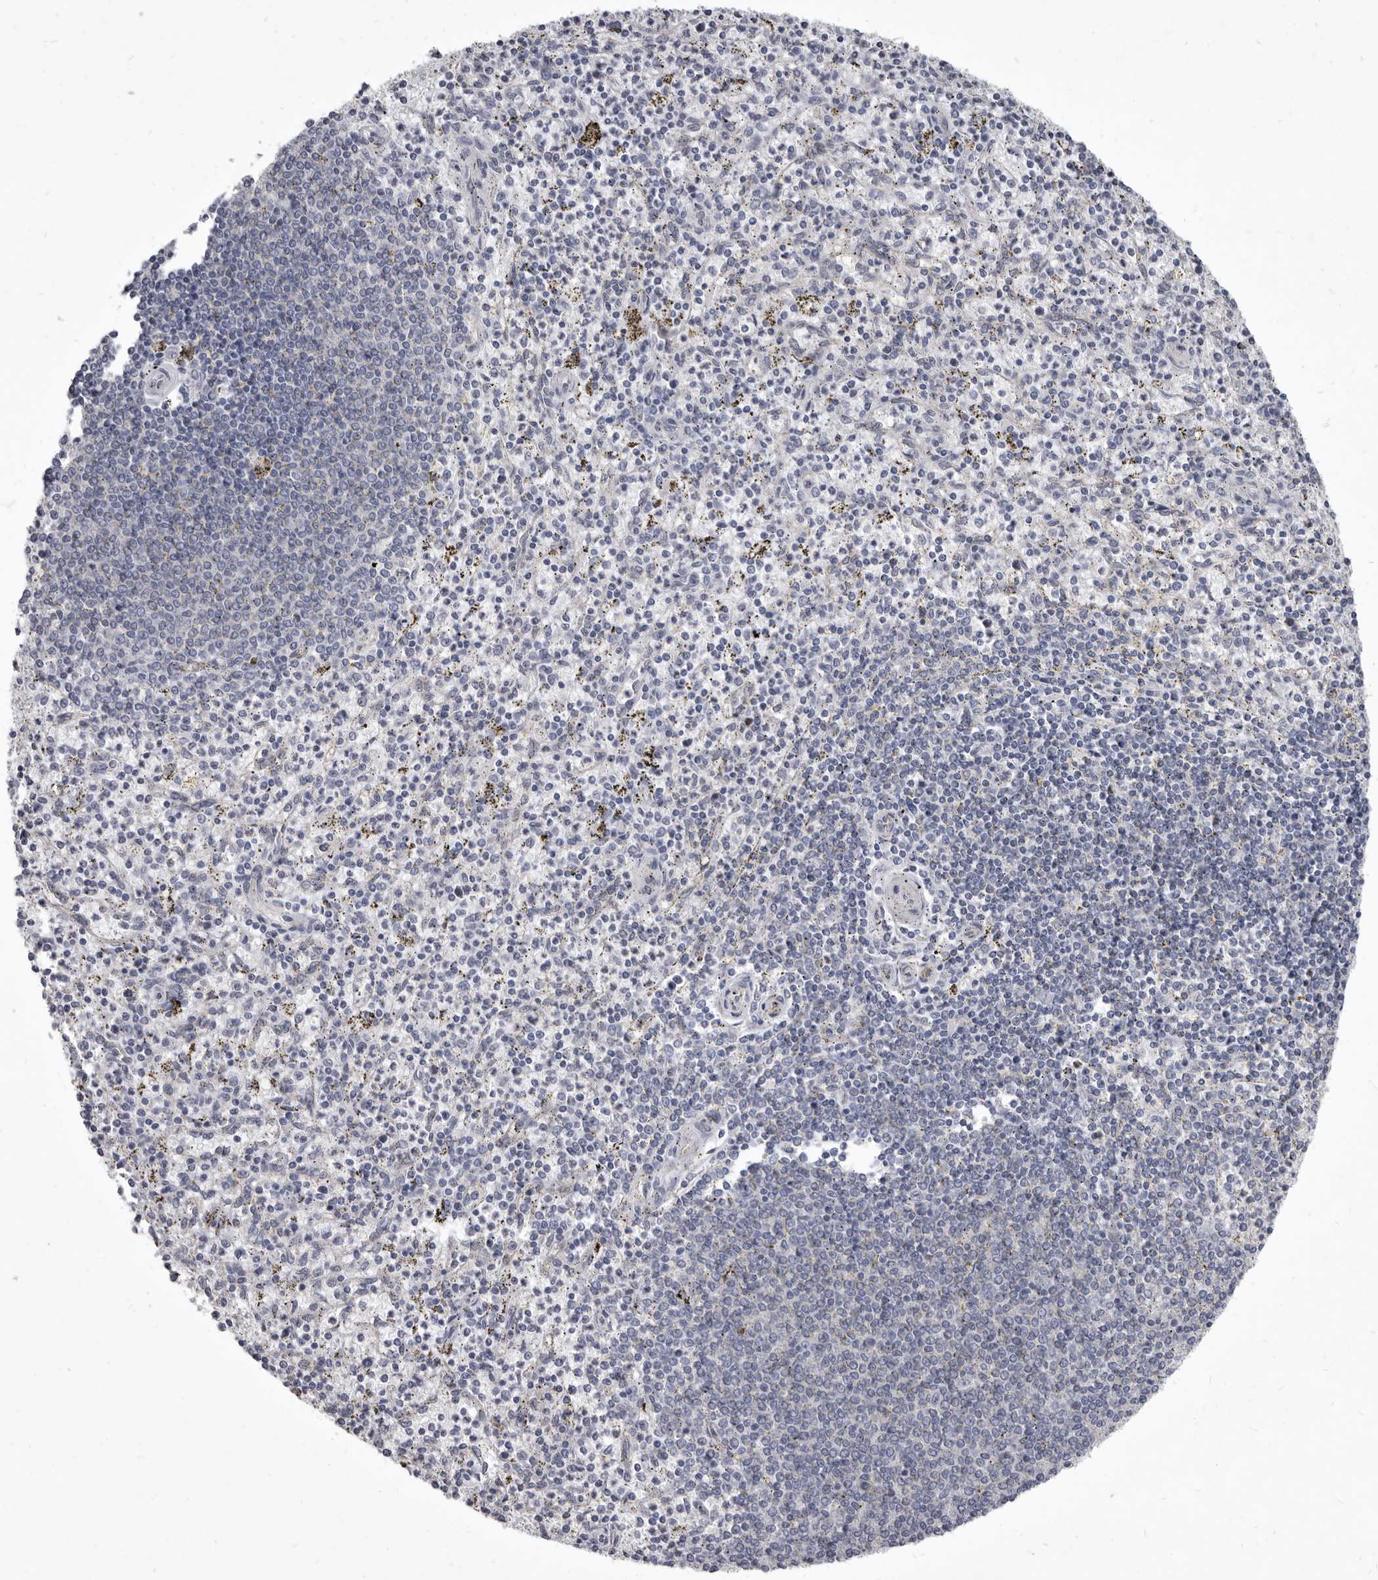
{"staining": {"intensity": "negative", "quantity": "none", "location": "none"}, "tissue": "spleen", "cell_type": "Cells in red pulp", "image_type": "normal", "snomed": [{"axis": "morphology", "description": "Normal tissue, NOS"}, {"axis": "topography", "description": "Spleen"}], "caption": "Benign spleen was stained to show a protein in brown. There is no significant positivity in cells in red pulp. (DAB (3,3'-diaminobenzidine) IHC, high magnification).", "gene": "GSK3B", "patient": {"sex": "male", "age": 72}}